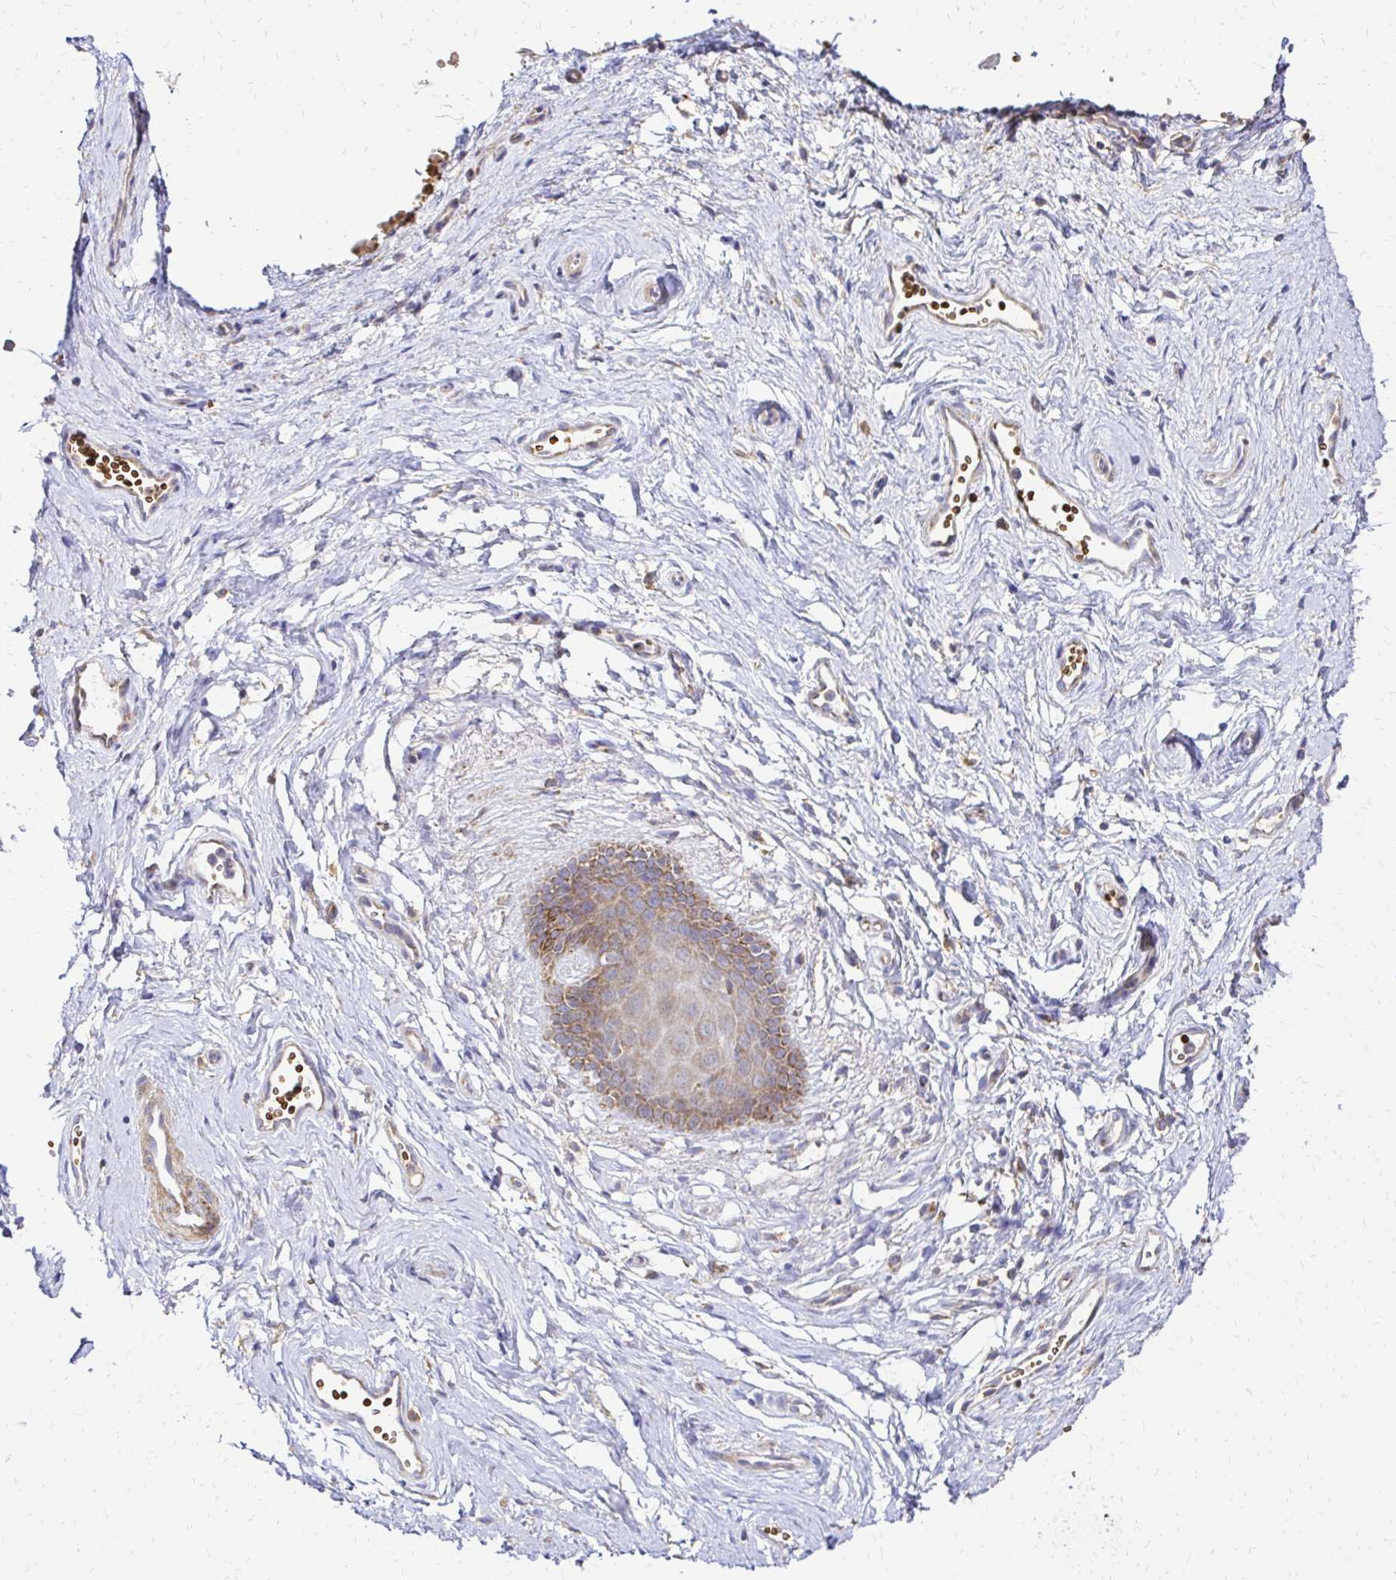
{"staining": {"intensity": "moderate", "quantity": "25%-75%", "location": "cytoplasmic/membranous"}, "tissue": "vagina", "cell_type": "Squamous epithelial cells", "image_type": "normal", "snomed": [{"axis": "morphology", "description": "Normal tissue, NOS"}, {"axis": "topography", "description": "Vagina"}], "caption": "Immunohistochemistry of unremarkable human vagina exhibits medium levels of moderate cytoplasmic/membranous expression in about 25%-75% of squamous epithelial cells.", "gene": "MRPL13", "patient": {"sex": "female", "age": 38}}